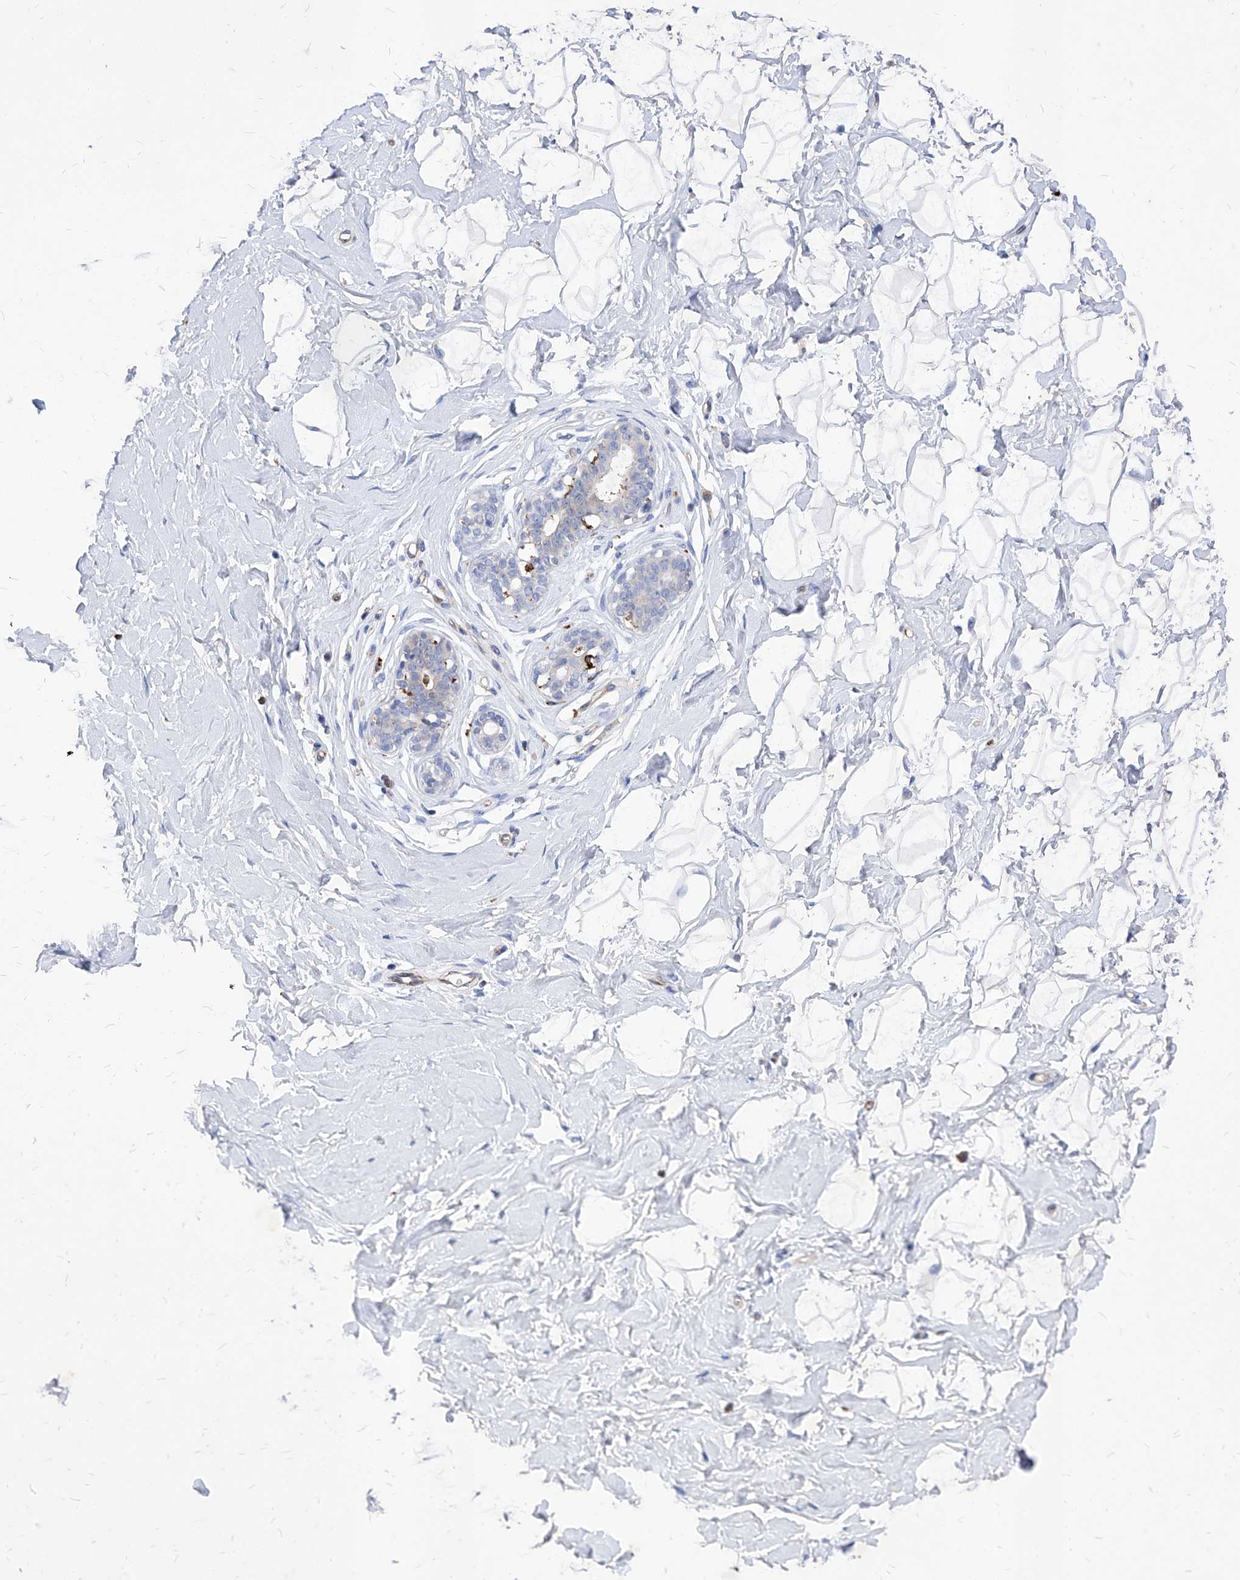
{"staining": {"intensity": "negative", "quantity": "none", "location": "none"}, "tissue": "breast", "cell_type": "Adipocytes", "image_type": "normal", "snomed": [{"axis": "morphology", "description": "Normal tissue, NOS"}, {"axis": "morphology", "description": "Adenoma, NOS"}, {"axis": "topography", "description": "Breast"}], "caption": "The histopathology image exhibits no significant staining in adipocytes of breast.", "gene": "UBOX5", "patient": {"sex": "female", "age": 23}}